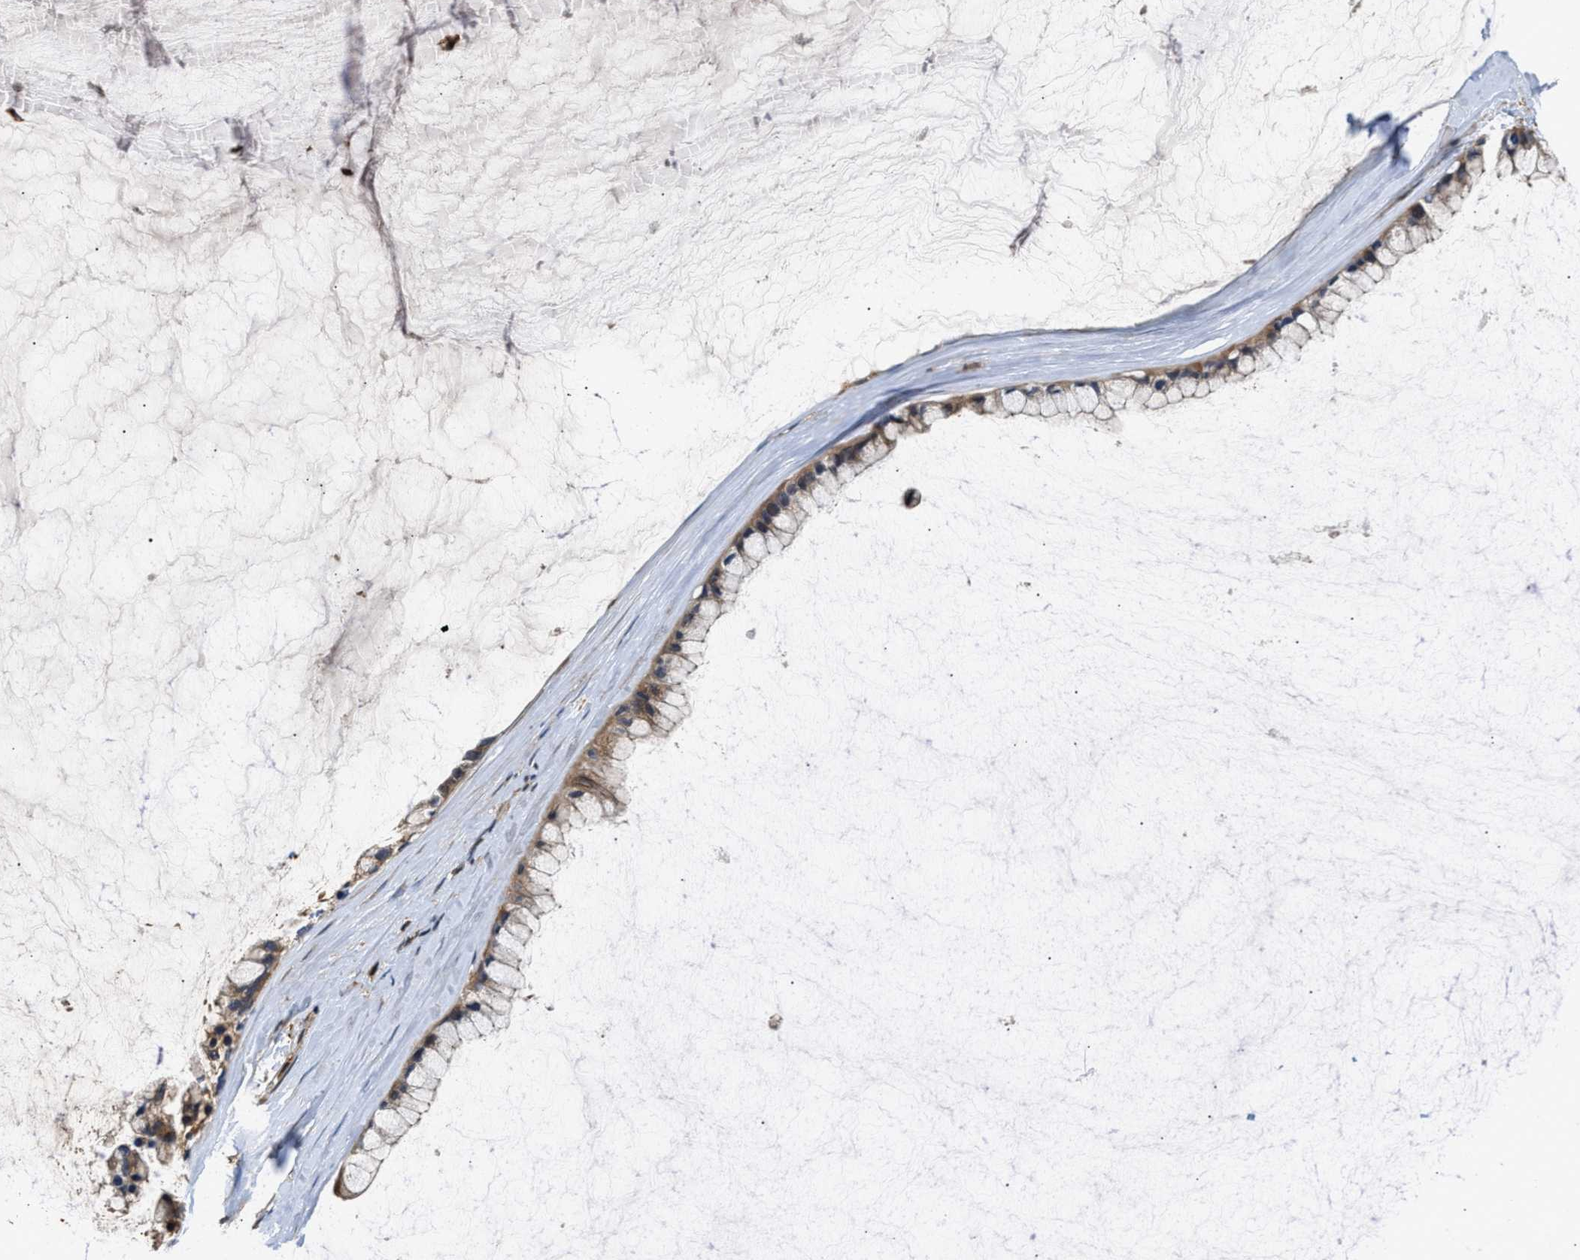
{"staining": {"intensity": "weak", "quantity": "<25%", "location": "cytoplasmic/membranous"}, "tissue": "ovarian cancer", "cell_type": "Tumor cells", "image_type": "cancer", "snomed": [{"axis": "morphology", "description": "Cystadenocarcinoma, mucinous, NOS"}, {"axis": "topography", "description": "Ovary"}], "caption": "A histopathology image of ovarian mucinous cystadenocarcinoma stained for a protein displays no brown staining in tumor cells.", "gene": "OSTF1", "patient": {"sex": "female", "age": 39}}